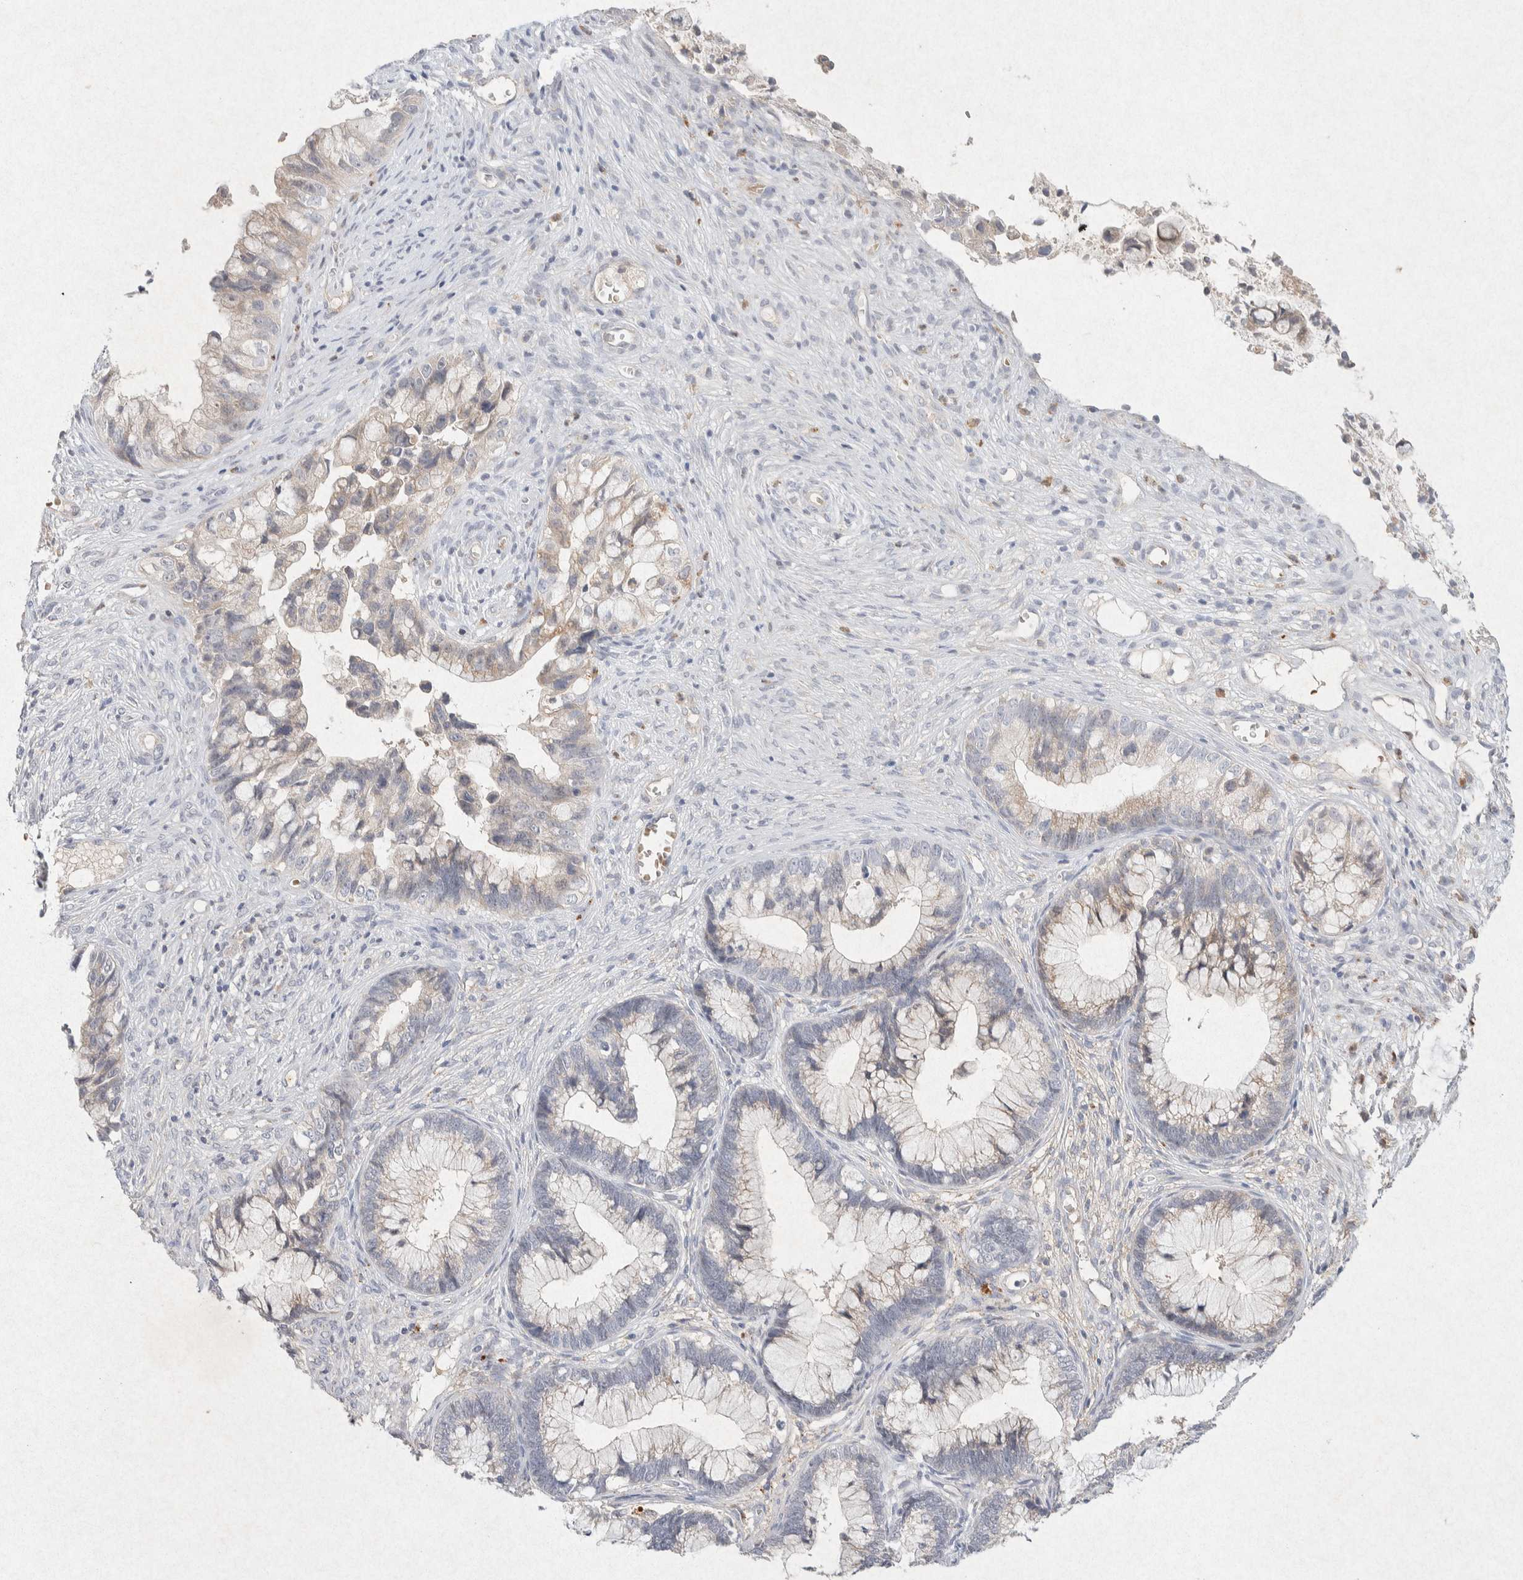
{"staining": {"intensity": "weak", "quantity": "<25%", "location": "cytoplasmic/membranous"}, "tissue": "cervical cancer", "cell_type": "Tumor cells", "image_type": "cancer", "snomed": [{"axis": "morphology", "description": "Adenocarcinoma, NOS"}, {"axis": "topography", "description": "Cervix"}], "caption": "Human adenocarcinoma (cervical) stained for a protein using immunohistochemistry (IHC) exhibits no positivity in tumor cells.", "gene": "GNAI1", "patient": {"sex": "female", "age": 44}}